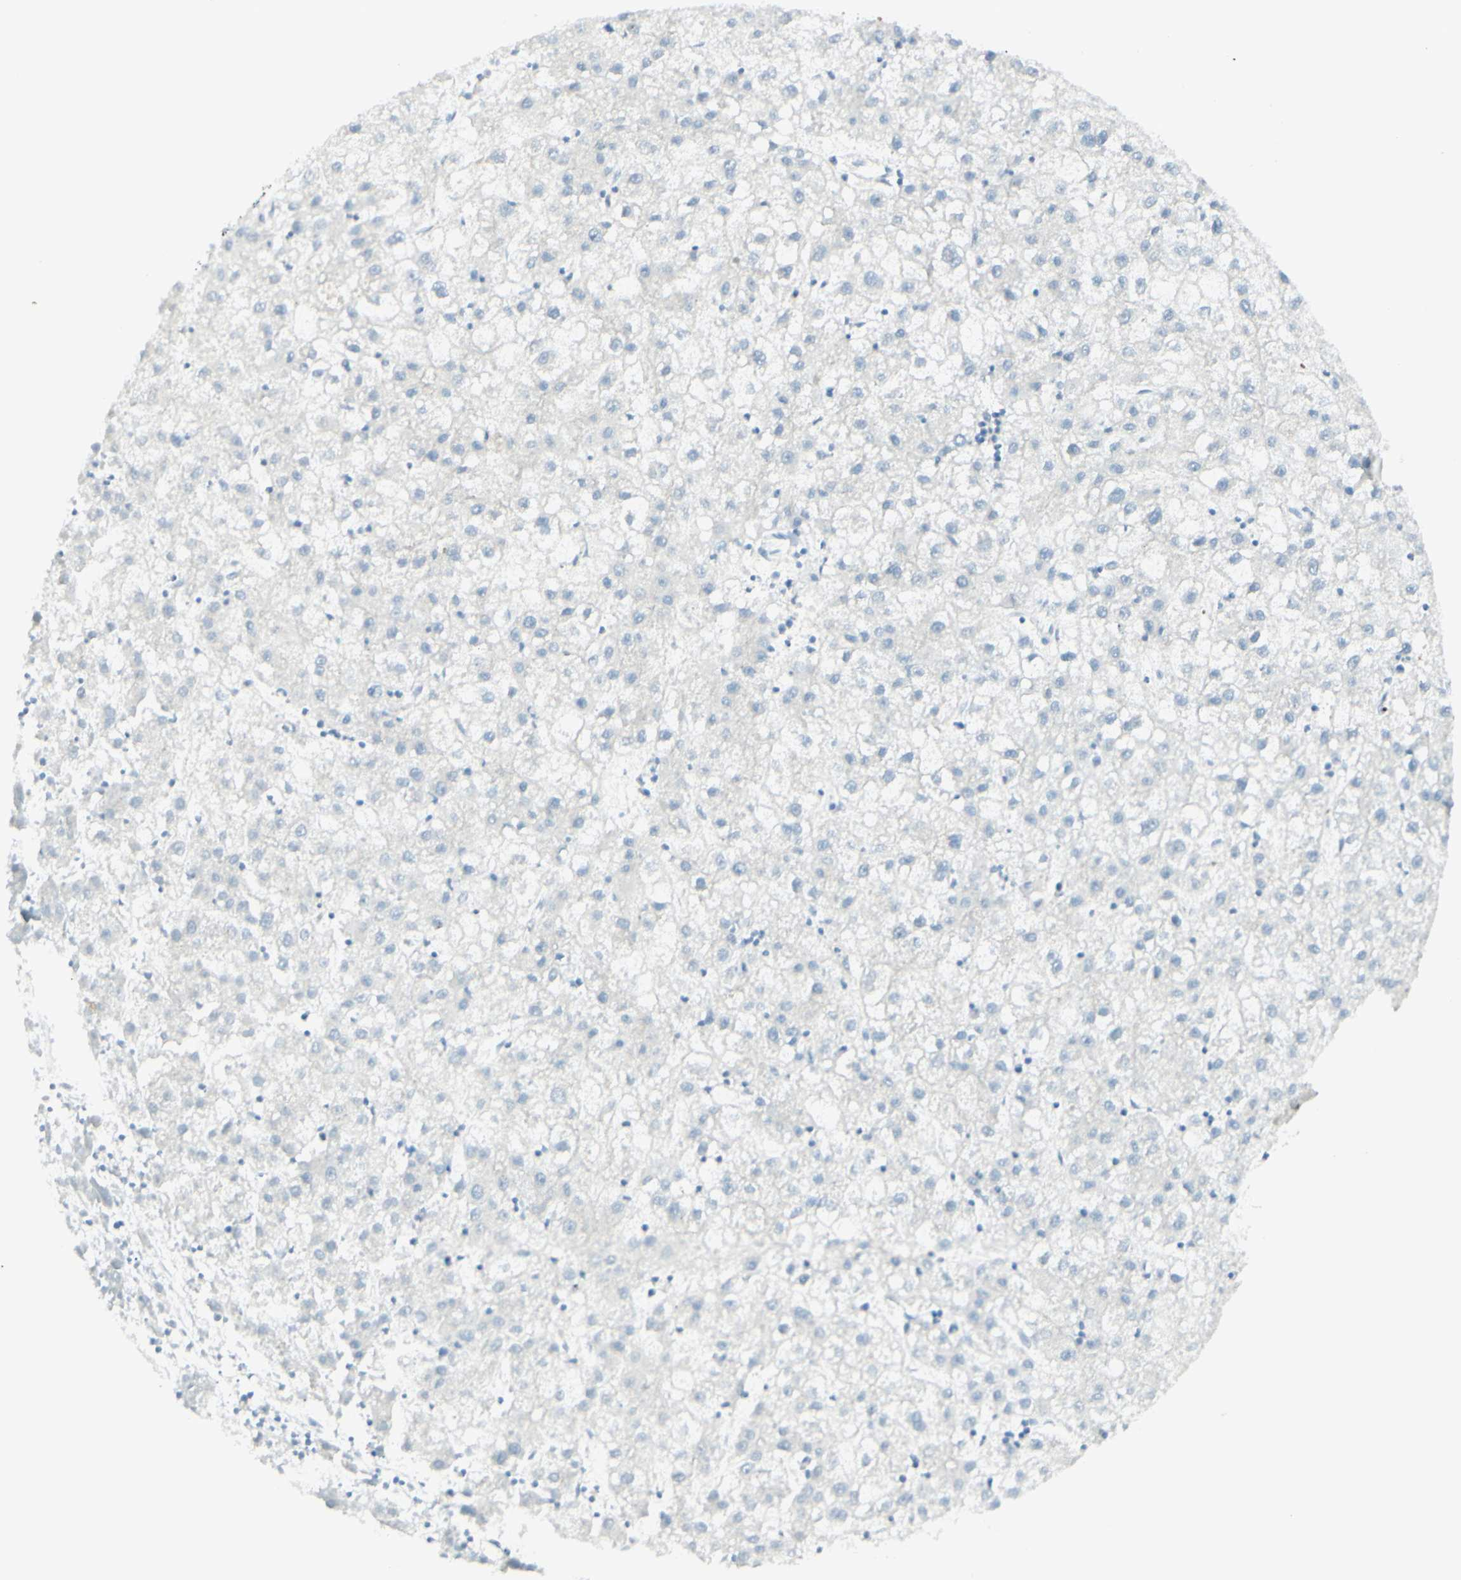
{"staining": {"intensity": "weak", "quantity": "<25%", "location": "cytoplasmic/membranous"}, "tissue": "liver cancer", "cell_type": "Tumor cells", "image_type": "cancer", "snomed": [{"axis": "morphology", "description": "Carcinoma, Hepatocellular, NOS"}, {"axis": "topography", "description": "Liver"}], "caption": "Tumor cells are negative for brown protein staining in hepatocellular carcinoma (liver).", "gene": "MDK", "patient": {"sex": "male", "age": 72}}